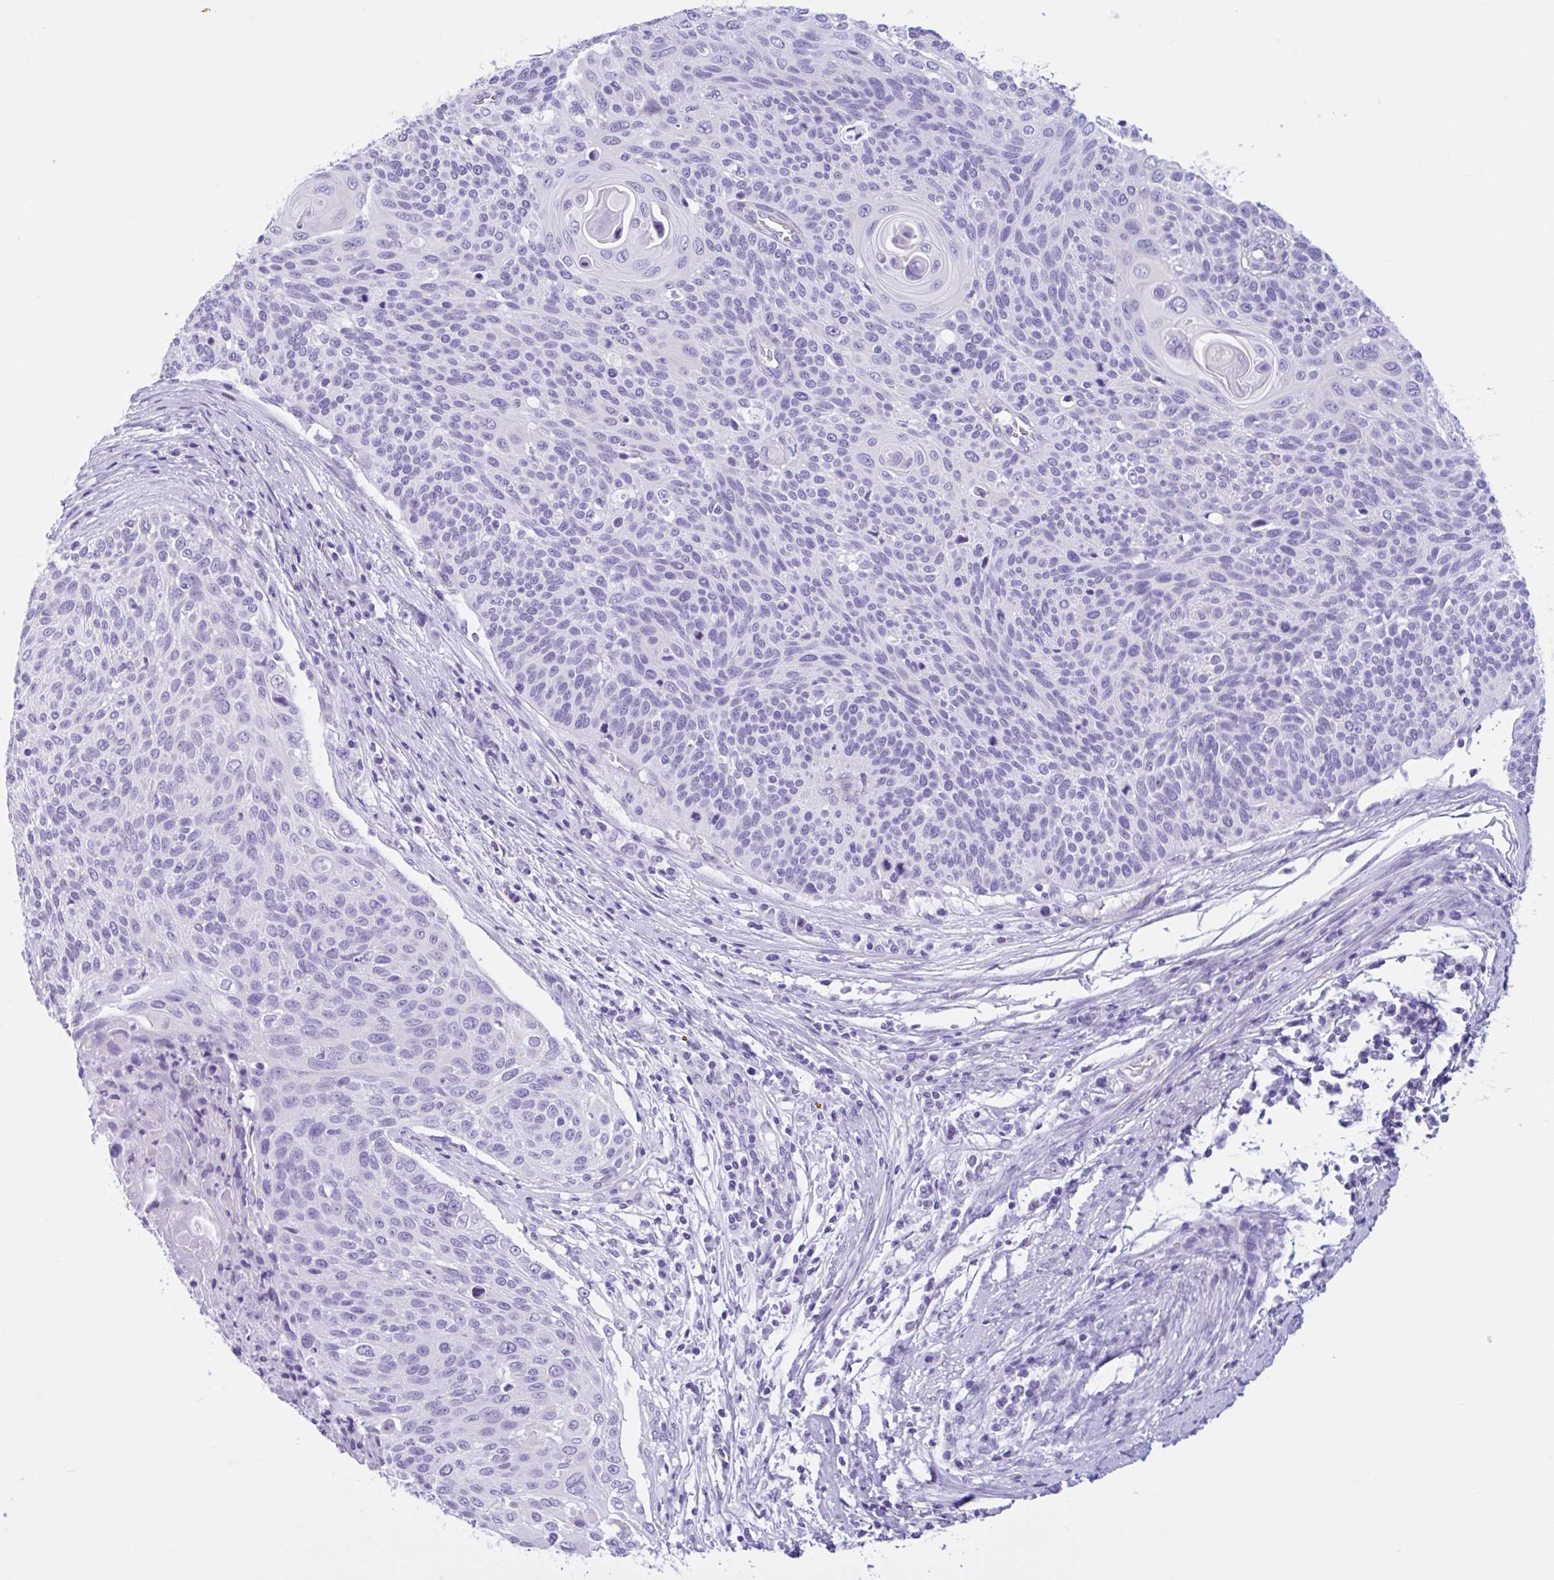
{"staining": {"intensity": "negative", "quantity": "none", "location": "none"}, "tissue": "cervical cancer", "cell_type": "Tumor cells", "image_type": "cancer", "snomed": [{"axis": "morphology", "description": "Squamous cell carcinoma, NOS"}, {"axis": "topography", "description": "Cervix"}], "caption": "Cervical cancer stained for a protein using immunohistochemistry shows no expression tumor cells.", "gene": "IAPP", "patient": {"sex": "female", "age": 31}}